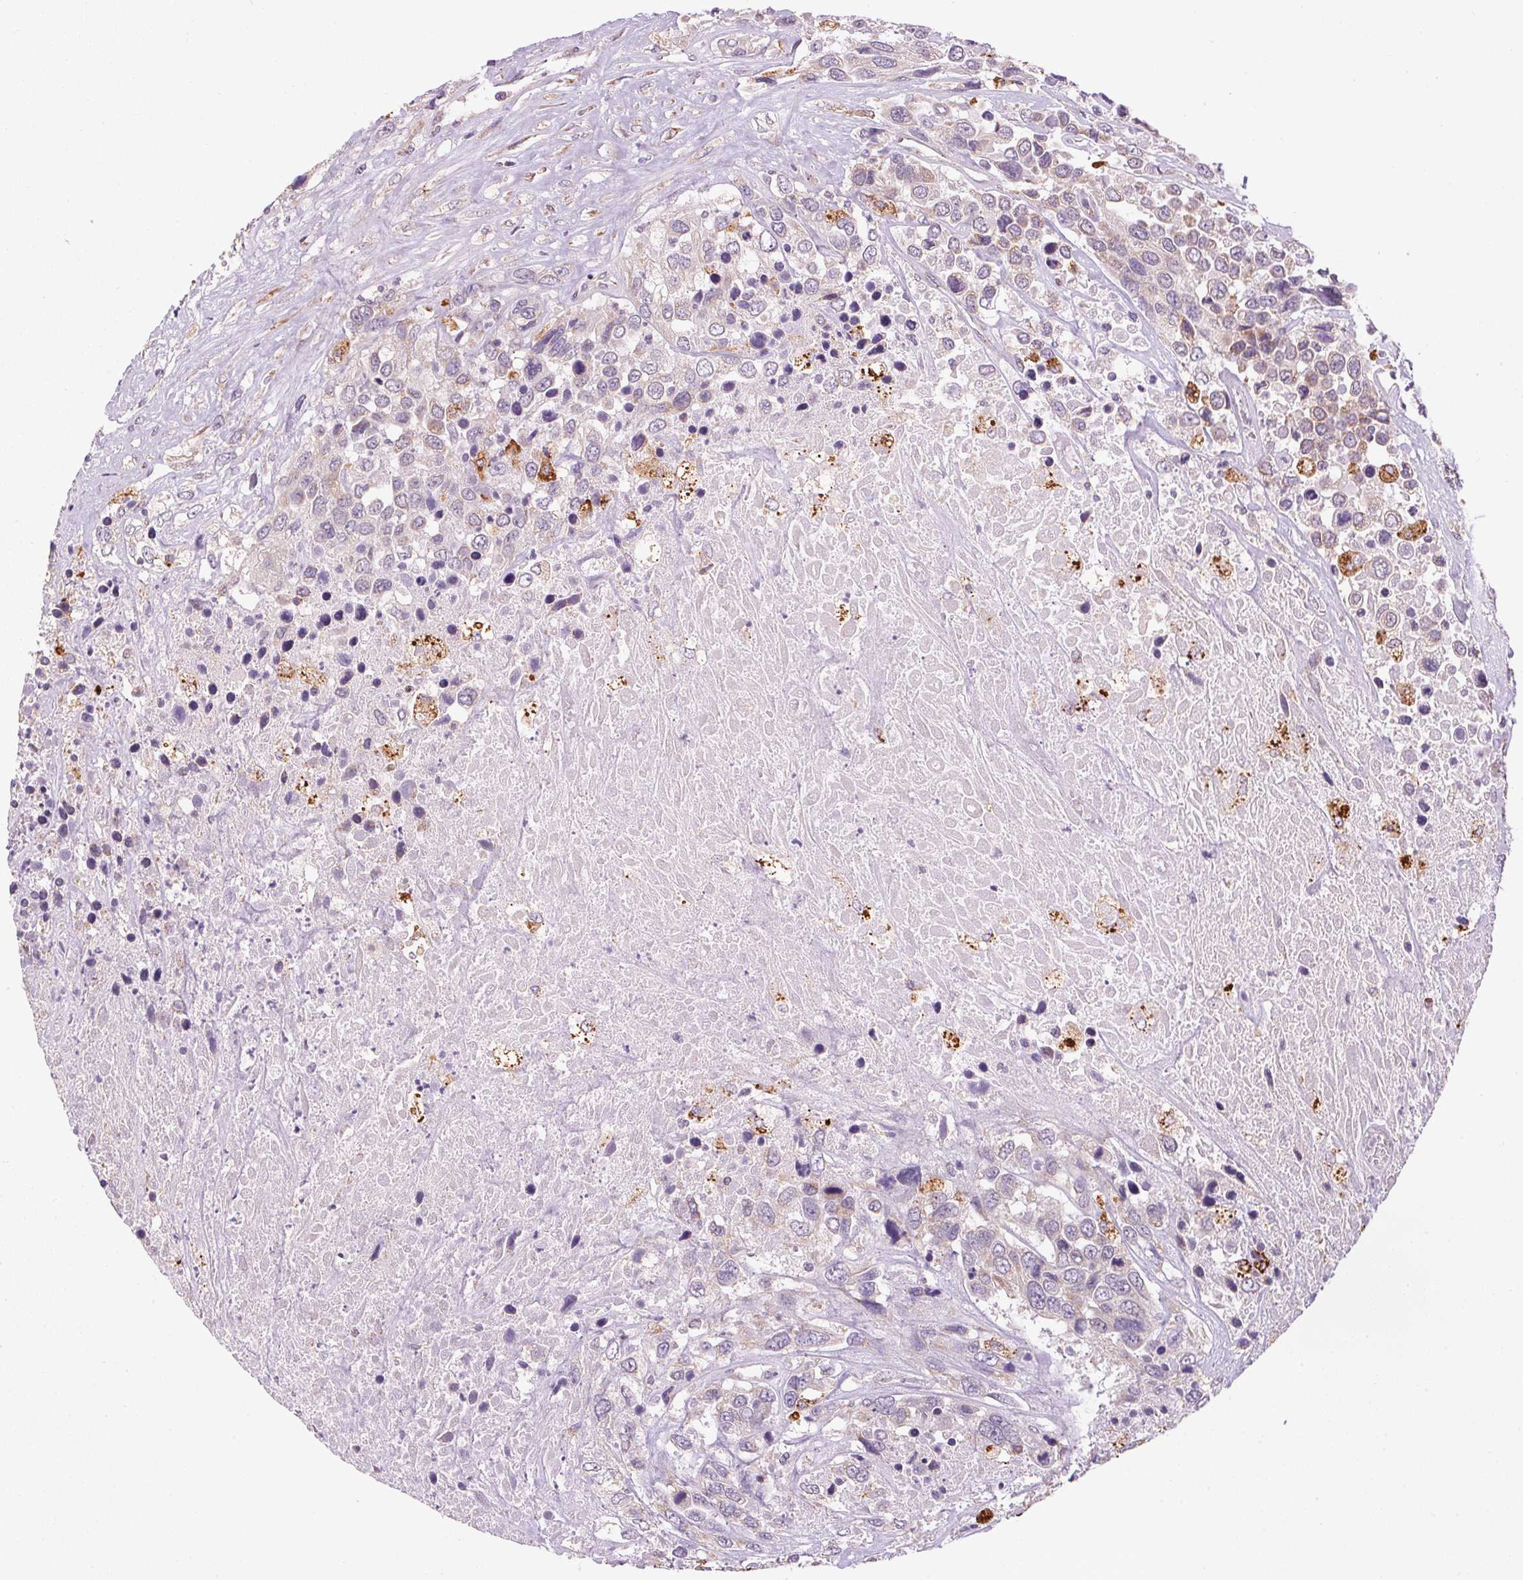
{"staining": {"intensity": "negative", "quantity": "none", "location": "none"}, "tissue": "urothelial cancer", "cell_type": "Tumor cells", "image_type": "cancer", "snomed": [{"axis": "morphology", "description": "Urothelial carcinoma, High grade"}, {"axis": "topography", "description": "Urinary bladder"}], "caption": "Tumor cells show no significant protein positivity in urothelial carcinoma (high-grade). The staining is performed using DAB (3,3'-diaminobenzidine) brown chromogen with nuclei counter-stained in using hematoxylin.", "gene": "ADH5", "patient": {"sex": "female", "age": 70}}